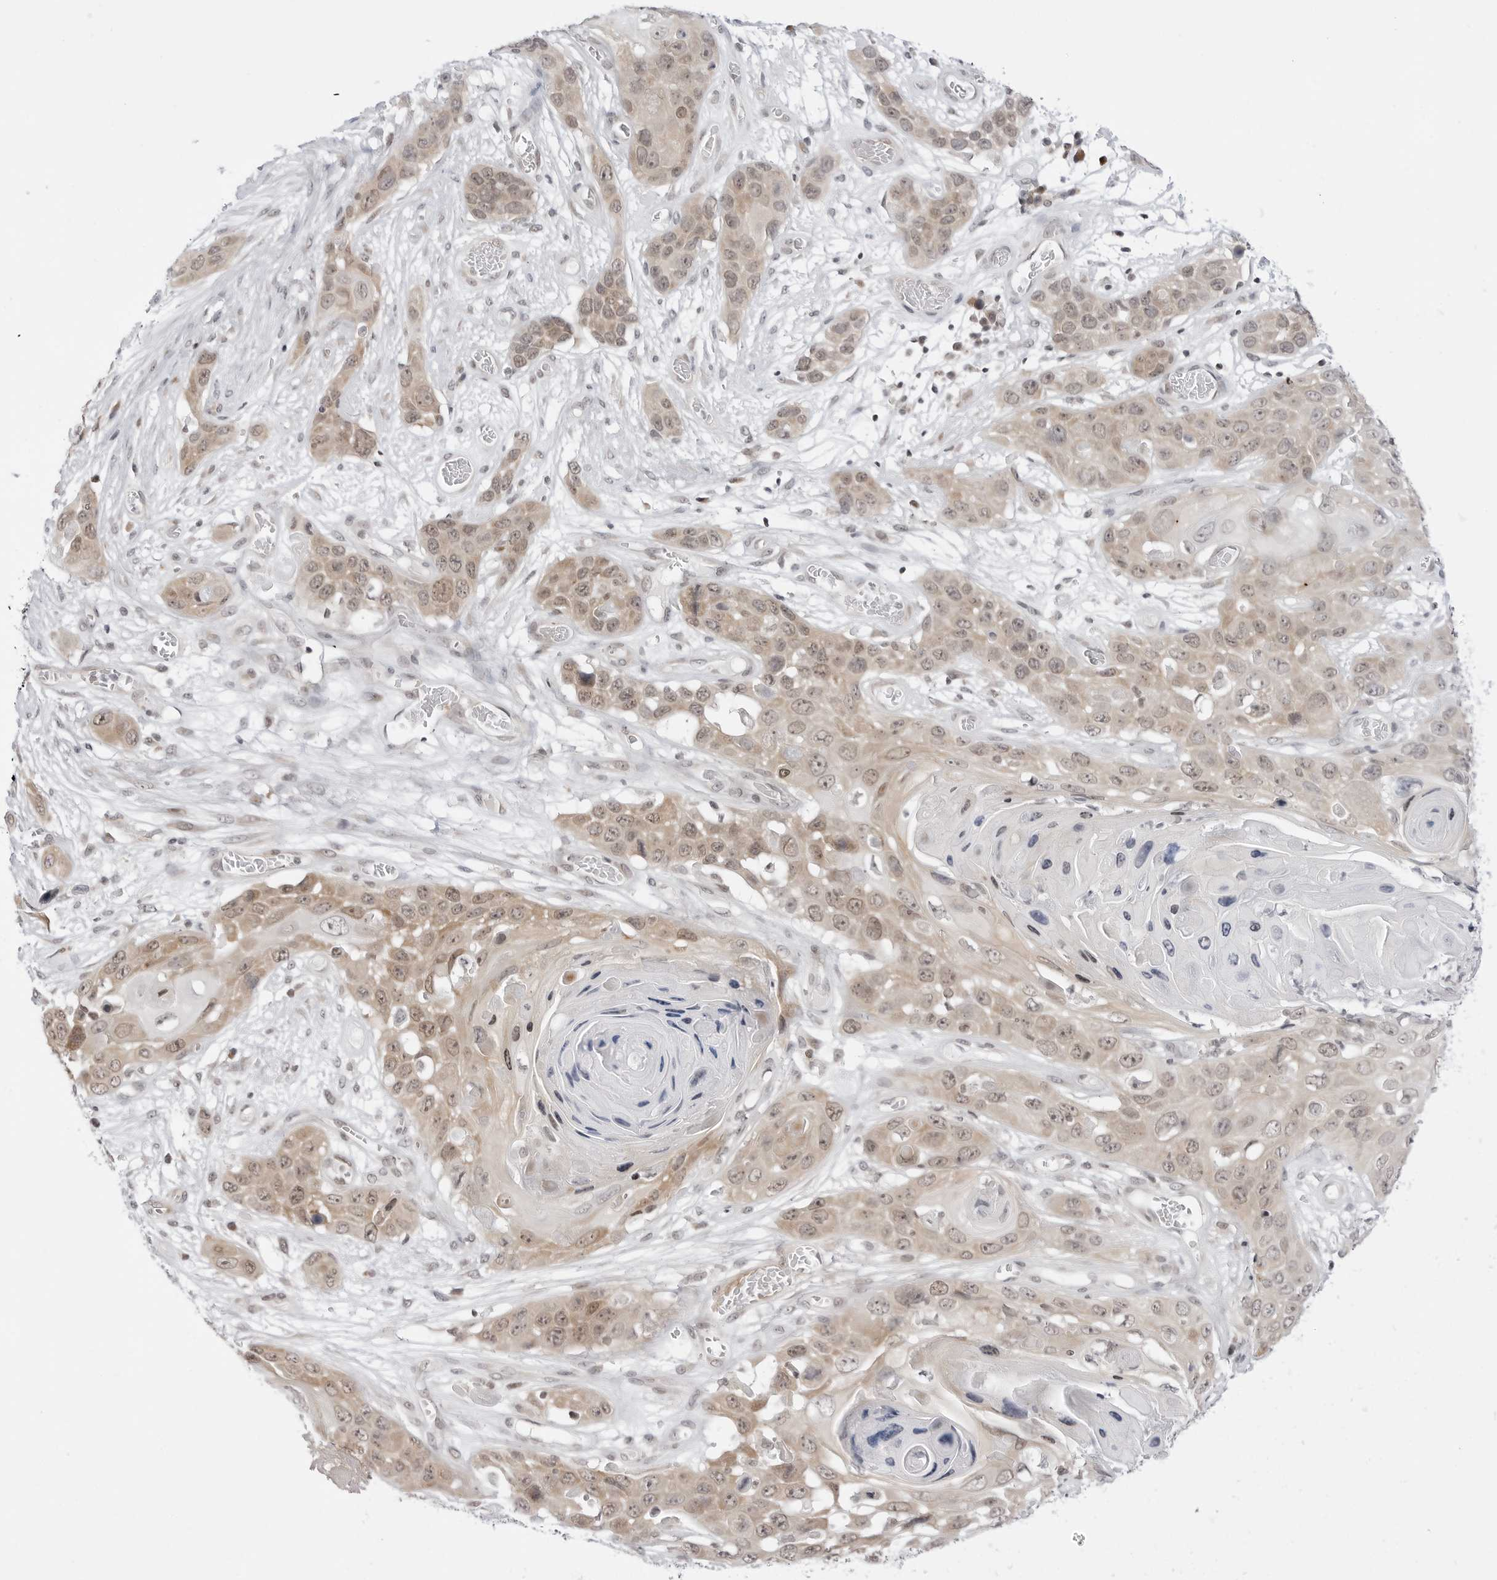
{"staining": {"intensity": "weak", "quantity": ">75%", "location": "cytoplasmic/membranous"}, "tissue": "skin cancer", "cell_type": "Tumor cells", "image_type": "cancer", "snomed": [{"axis": "morphology", "description": "Squamous cell carcinoma, NOS"}, {"axis": "topography", "description": "Skin"}], "caption": "A brown stain labels weak cytoplasmic/membranous expression of a protein in skin cancer tumor cells. The staining is performed using DAB (3,3'-diaminobenzidine) brown chromogen to label protein expression. The nuclei are counter-stained blue using hematoxylin.", "gene": "PPP2R5C", "patient": {"sex": "male", "age": 55}}